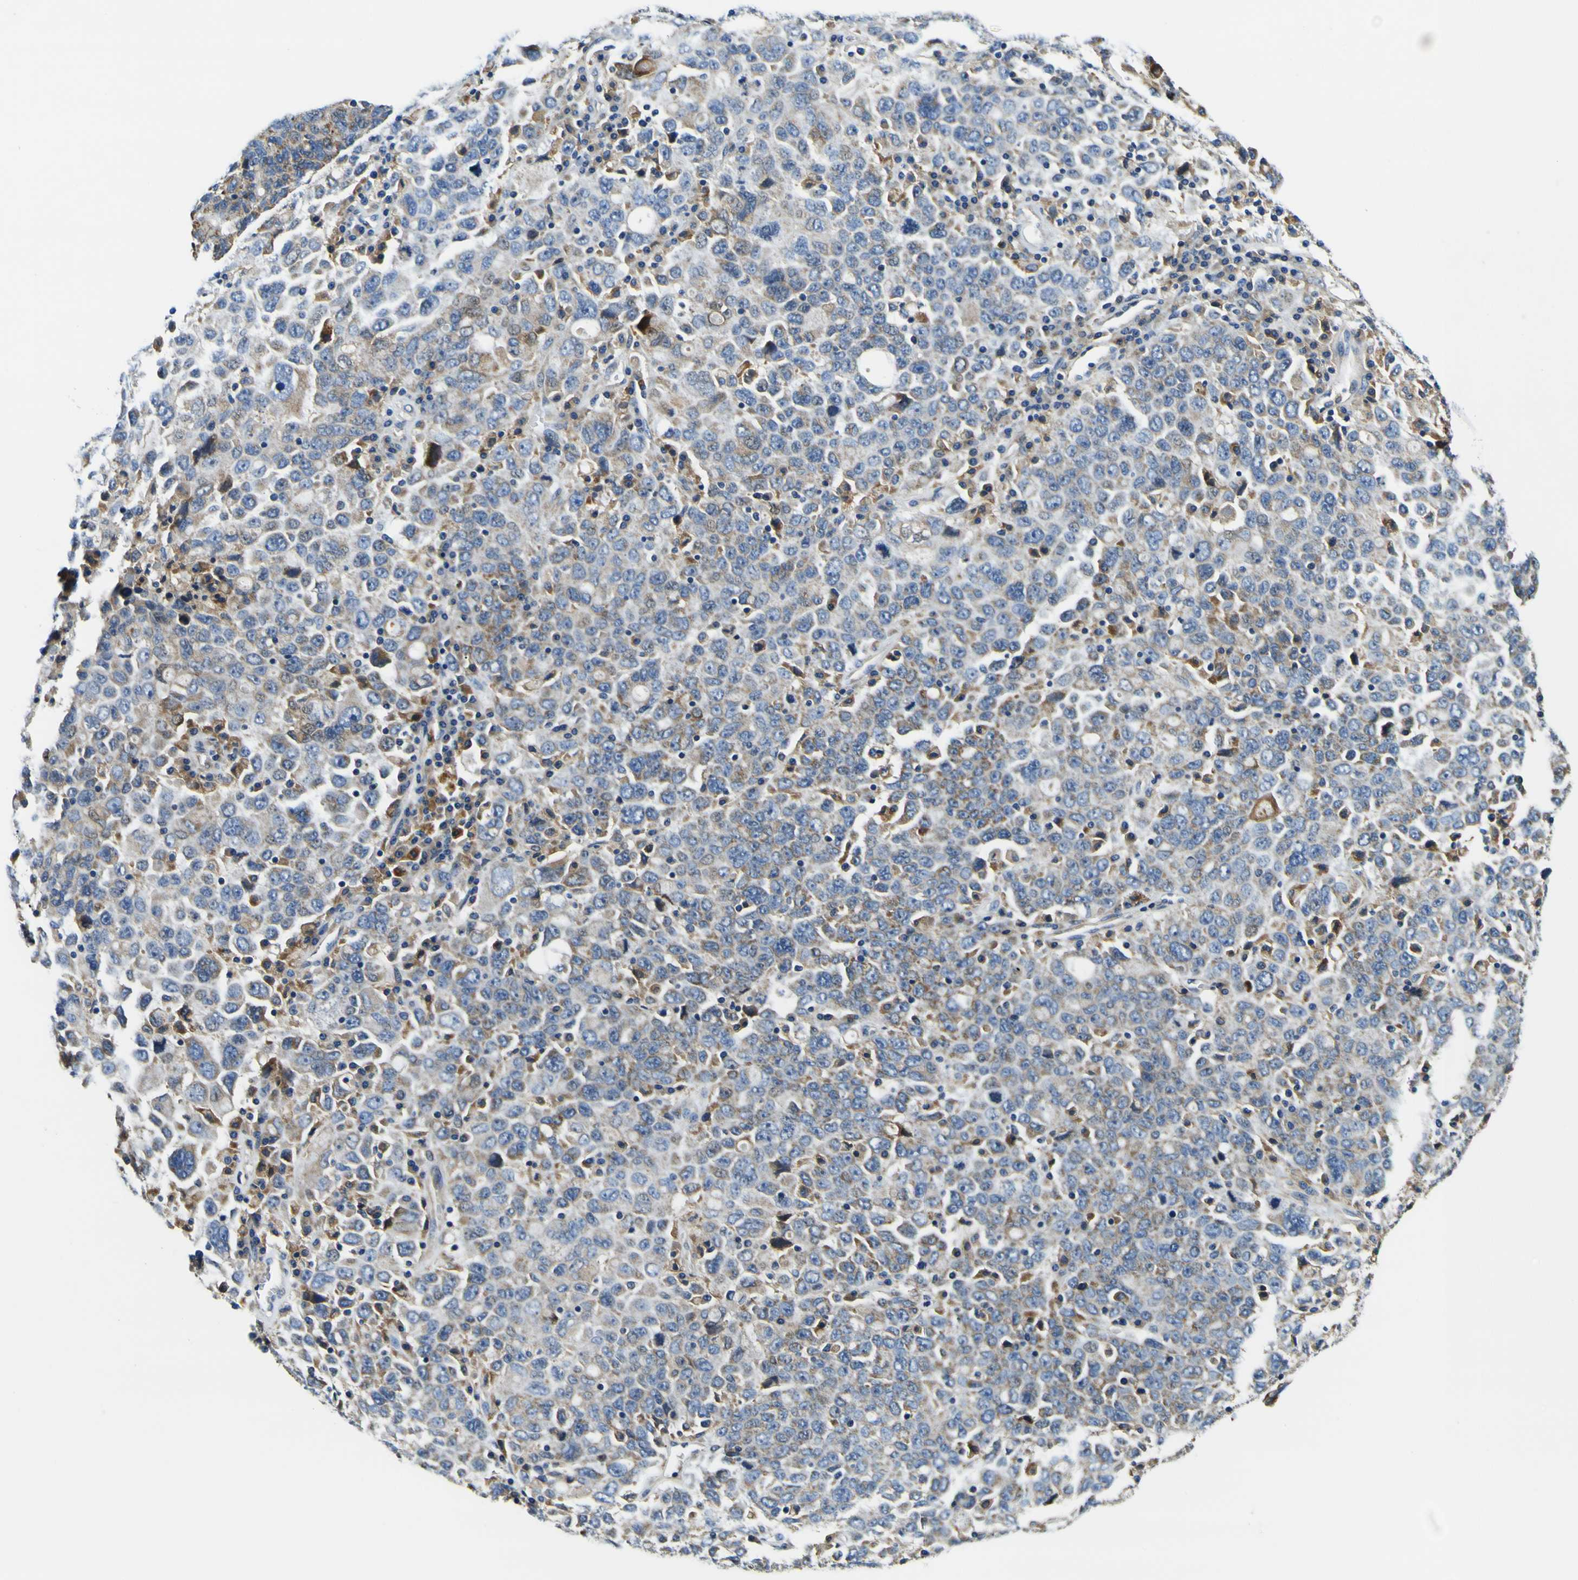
{"staining": {"intensity": "strong", "quantity": "<25%", "location": "cytoplasmic/membranous"}, "tissue": "ovarian cancer", "cell_type": "Tumor cells", "image_type": "cancer", "snomed": [{"axis": "morphology", "description": "Carcinoma, endometroid"}, {"axis": "topography", "description": "Ovary"}], "caption": "Brown immunohistochemical staining in ovarian endometroid carcinoma shows strong cytoplasmic/membranous positivity in approximately <25% of tumor cells. (IHC, brightfield microscopy, high magnification).", "gene": "CLSTN1", "patient": {"sex": "female", "age": 62}}